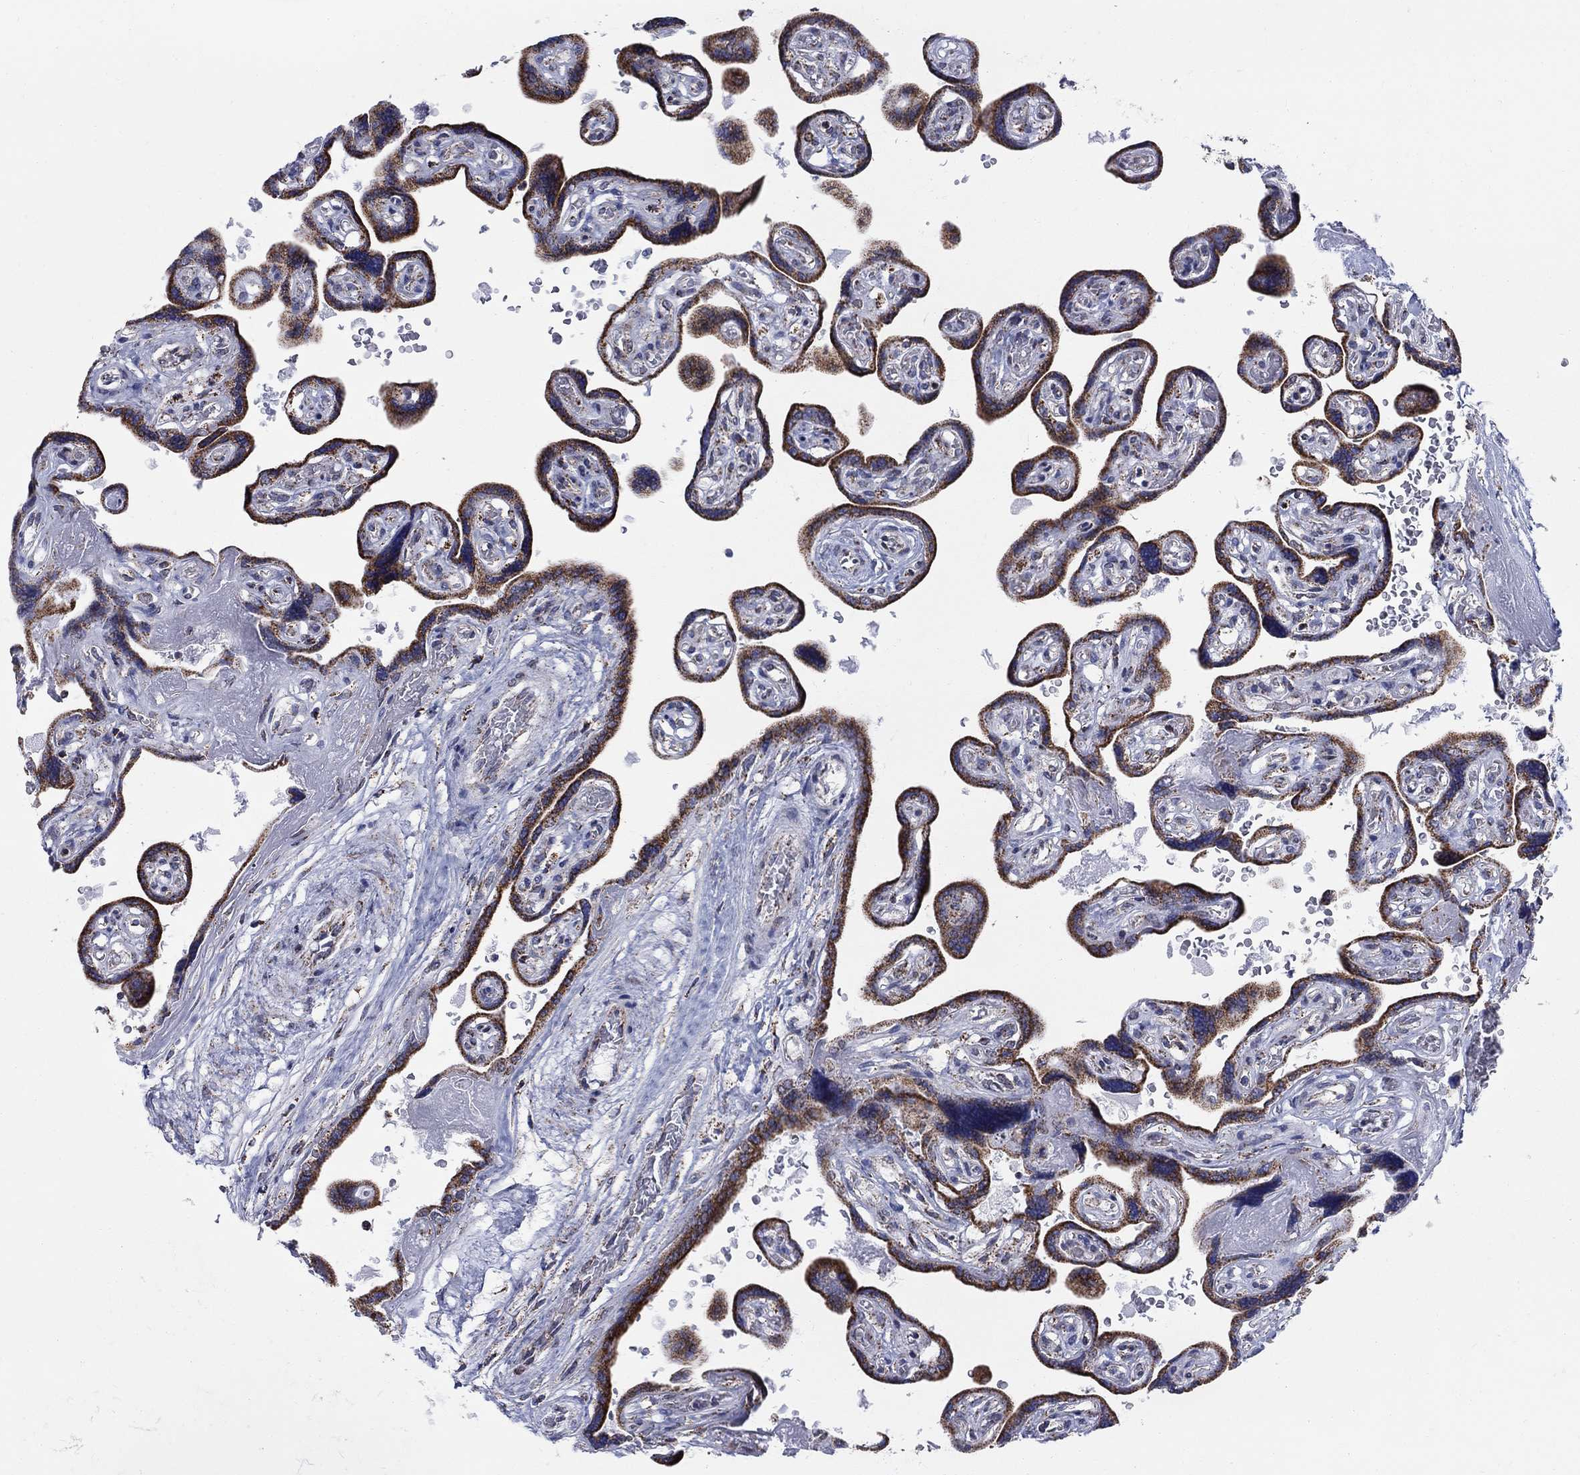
{"staining": {"intensity": "weak", "quantity": "<25%", "location": "cytoplasmic/membranous"}, "tissue": "placenta", "cell_type": "Decidual cells", "image_type": "normal", "snomed": [{"axis": "morphology", "description": "Normal tissue, NOS"}, {"axis": "topography", "description": "Placenta"}], "caption": "Decidual cells show no significant expression in unremarkable placenta. (Brightfield microscopy of DAB (3,3'-diaminobenzidine) immunohistochemistry at high magnification).", "gene": "KISS1R", "patient": {"sex": "female", "age": 32}}